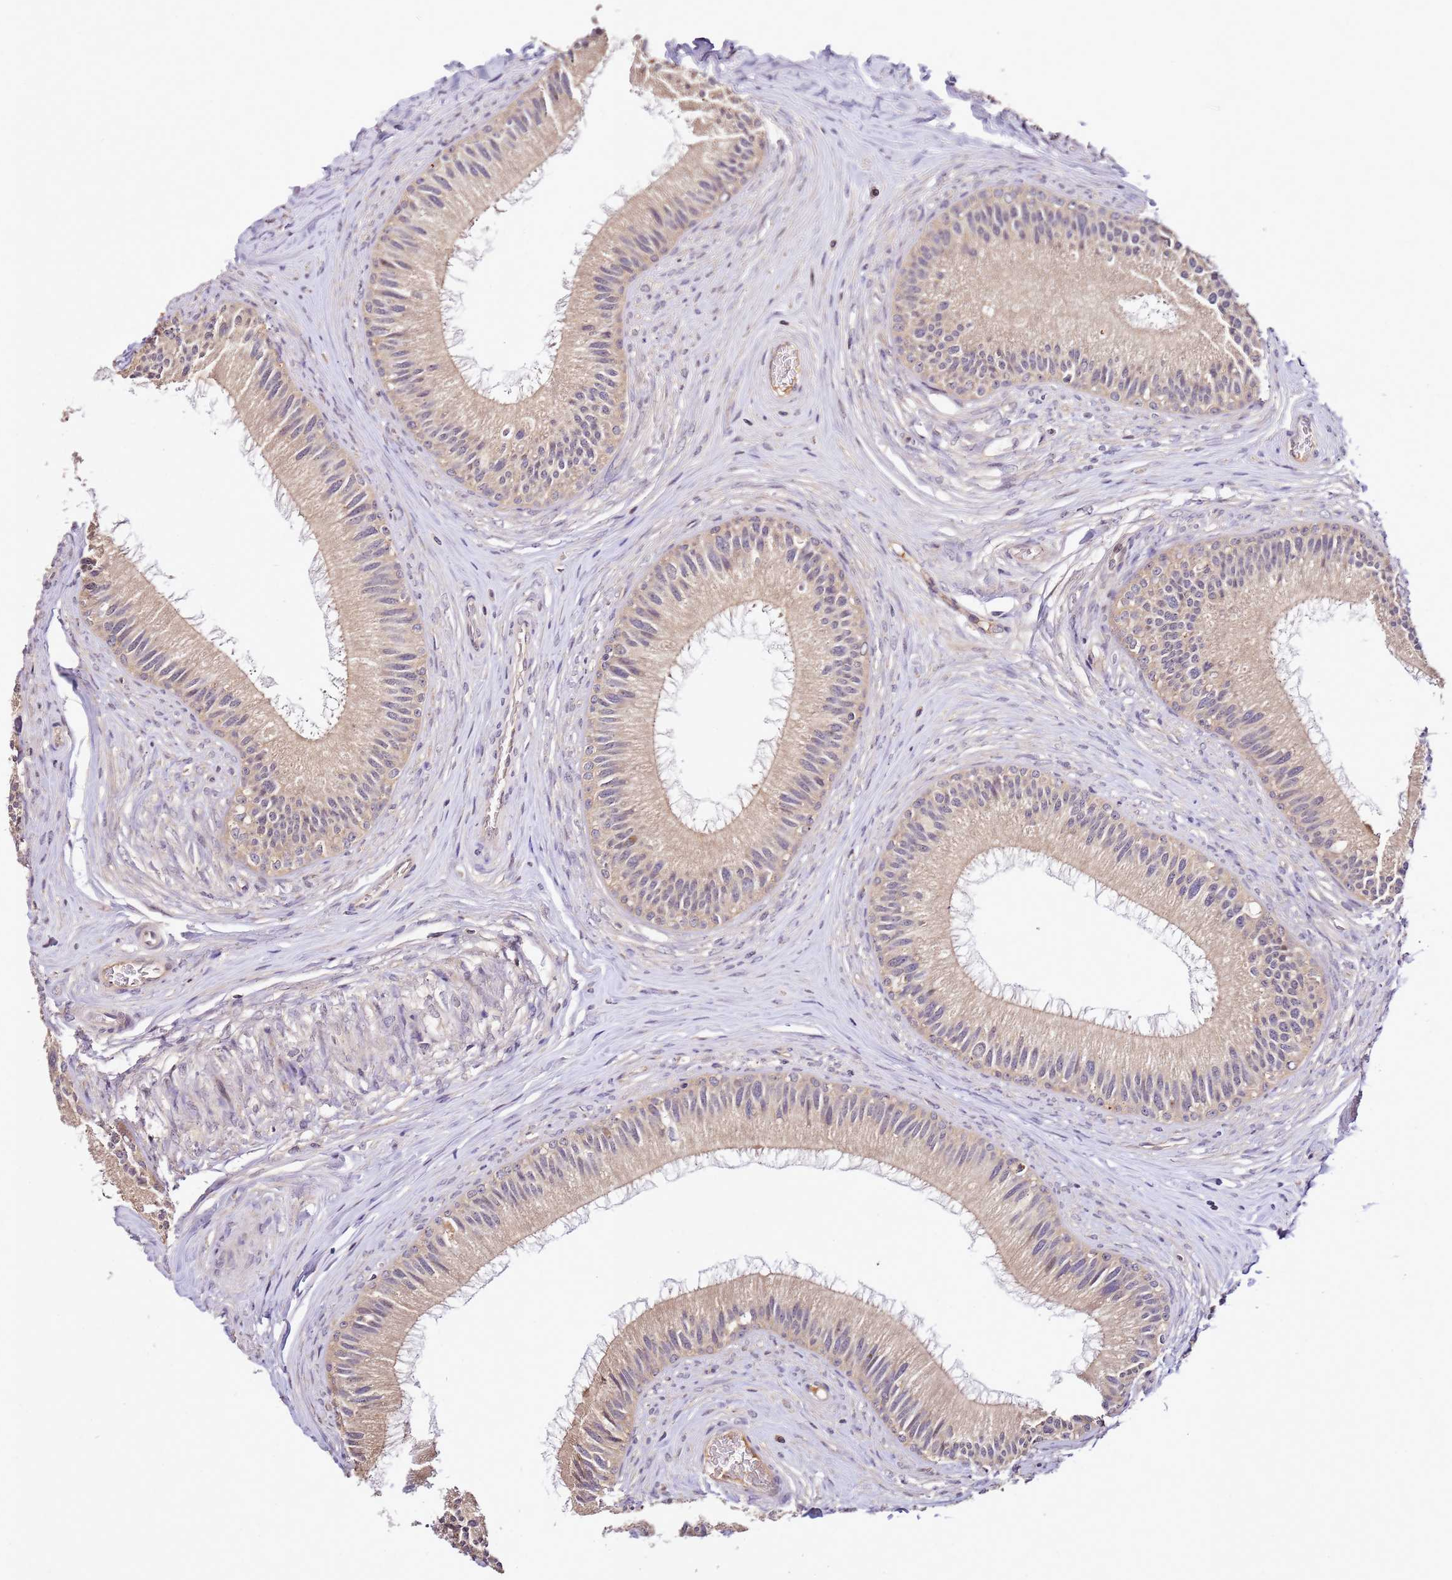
{"staining": {"intensity": "moderate", "quantity": "<25%", "location": "cytoplasmic/membranous"}, "tissue": "epididymis", "cell_type": "Glandular cells", "image_type": "normal", "snomed": [{"axis": "morphology", "description": "Normal tissue, NOS"}, {"axis": "topography", "description": "Epididymis"}], "caption": "Moderate cytoplasmic/membranous positivity is seen in about <25% of glandular cells in benign epididymis.", "gene": "DDX27", "patient": {"sex": "male", "age": 27}}